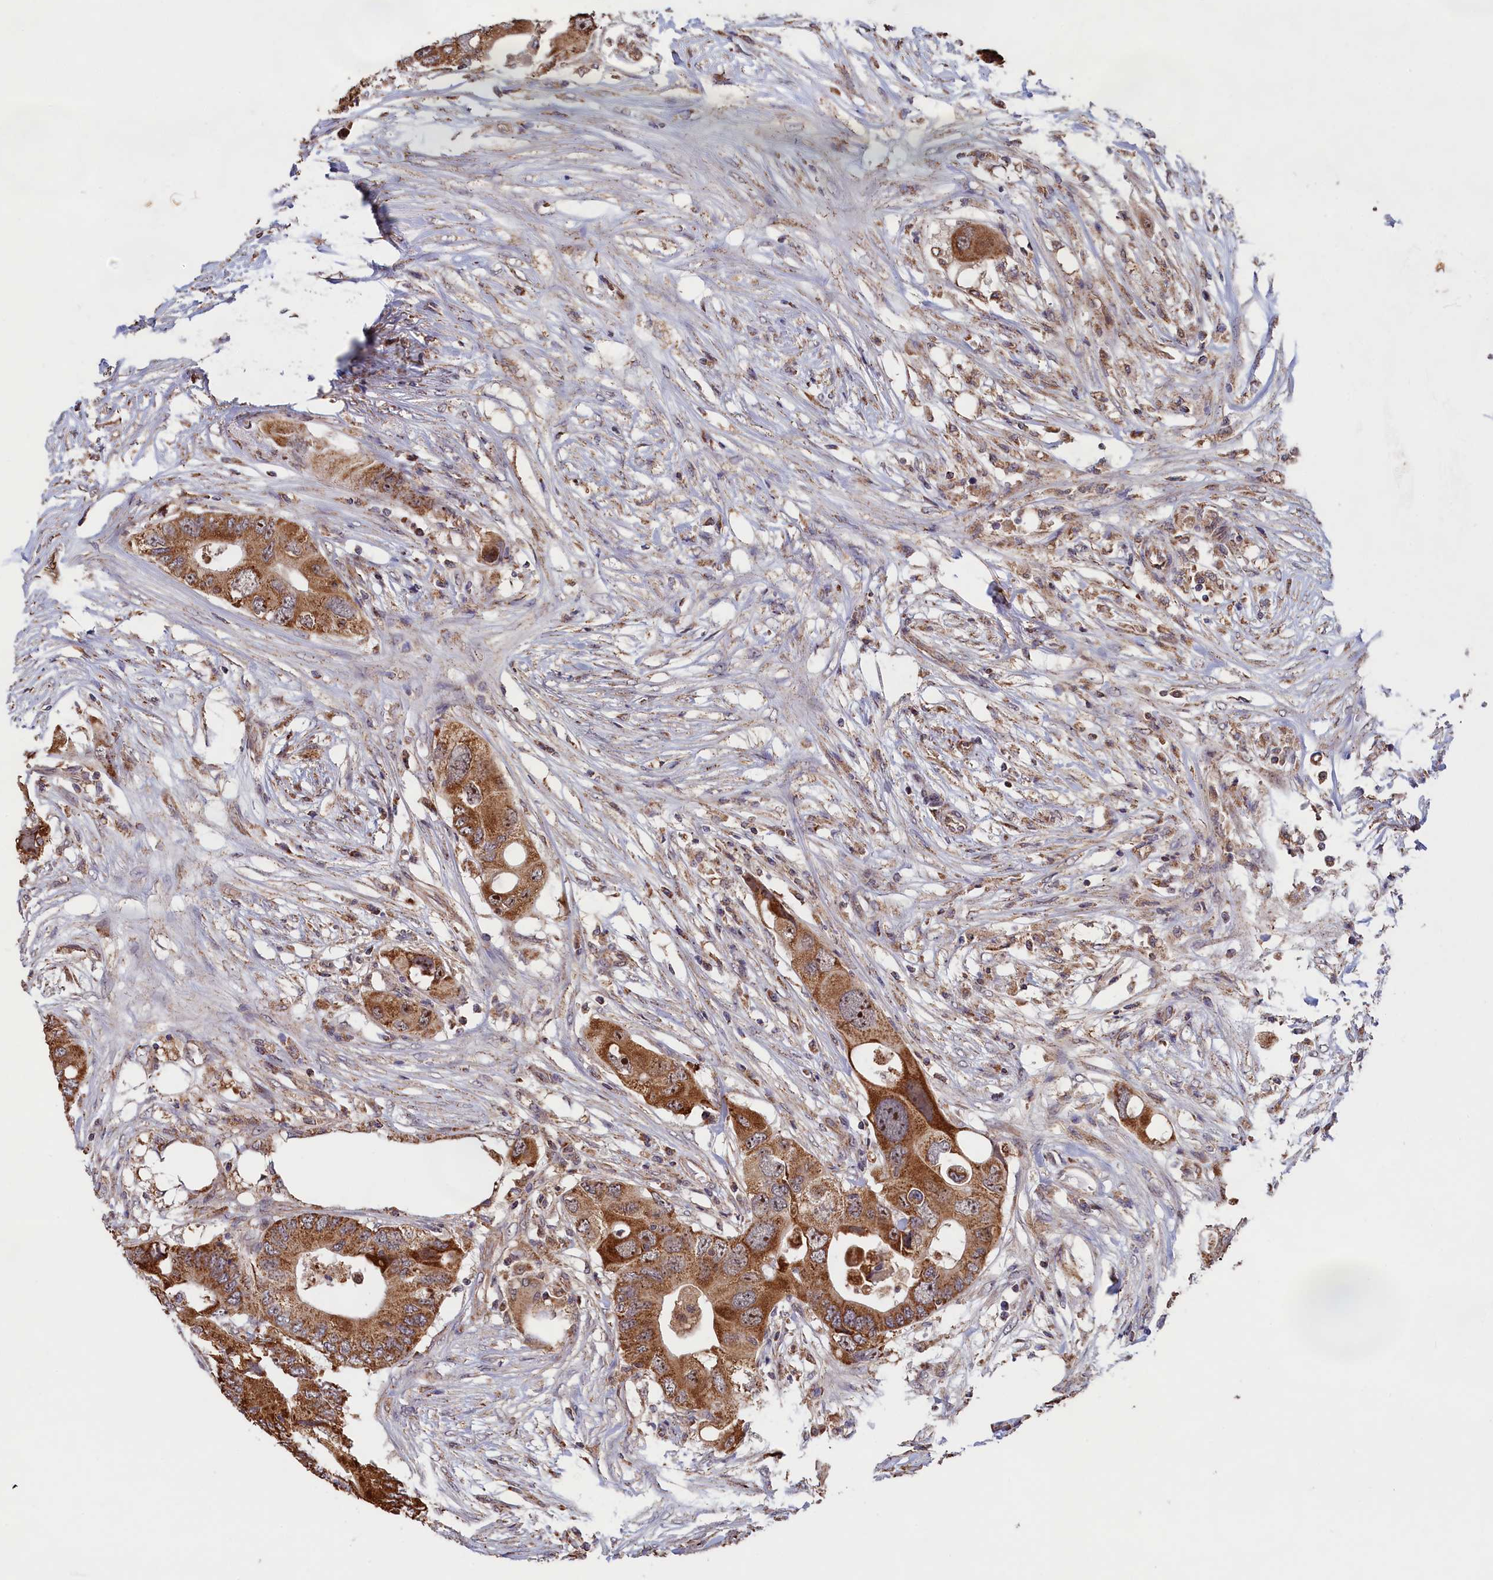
{"staining": {"intensity": "strong", "quantity": ">75%", "location": "cytoplasmic/membranous,nuclear"}, "tissue": "colorectal cancer", "cell_type": "Tumor cells", "image_type": "cancer", "snomed": [{"axis": "morphology", "description": "Adenocarcinoma, NOS"}, {"axis": "topography", "description": "Colon"}], "caption": "Protein staining exhibits strong cytoplasmic/membranous and nuclear expression in approximately >75% of tumor cells in adenocarcinoma (colorectal).", "gene": "ZNF816", "patient": {"sex": "male", "age": 71}}